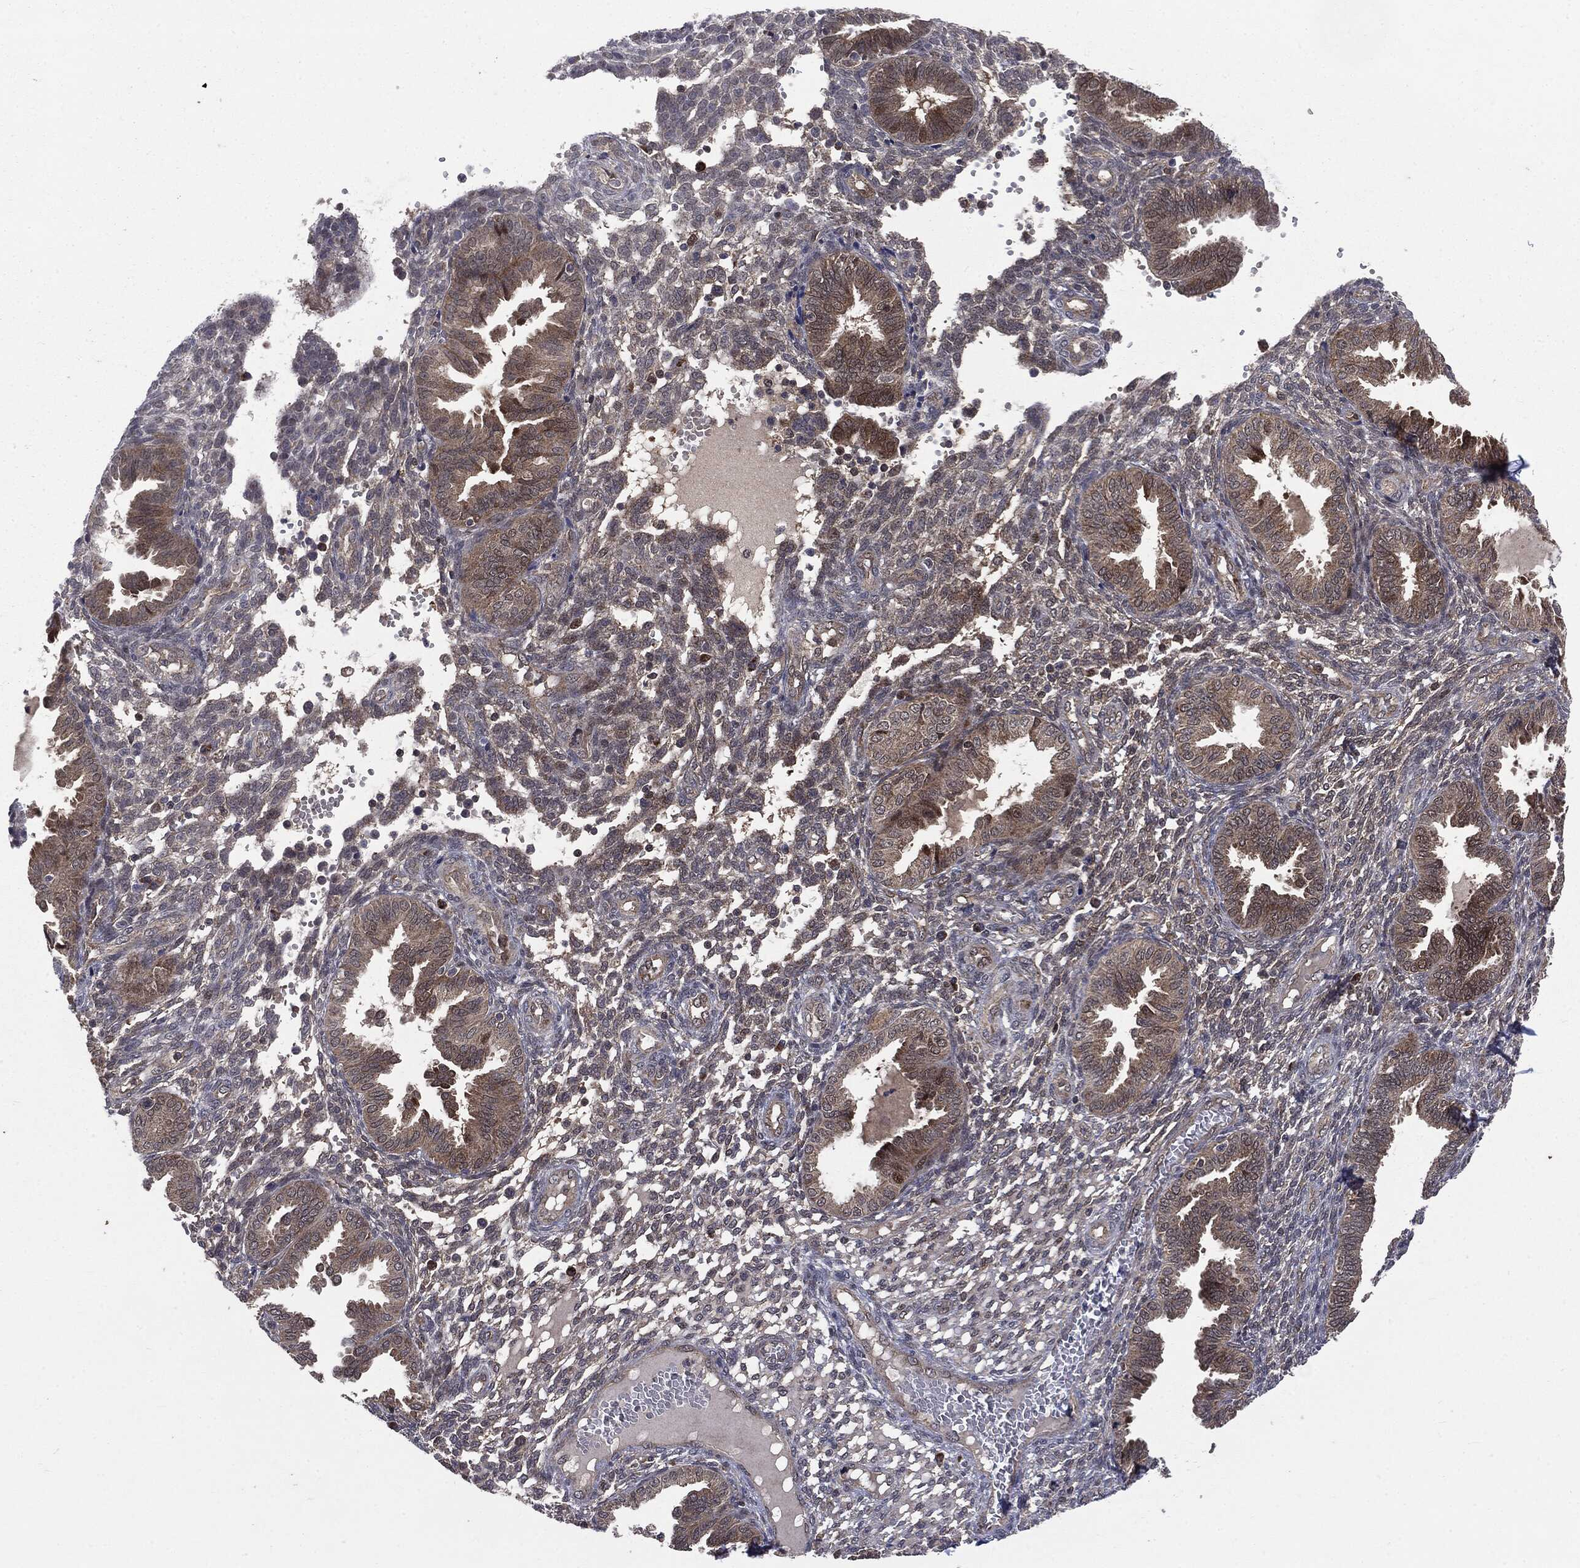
{"staining": {"intensity": "negative", "quantity": "none", "location": "none"}, "tissue": "endometrium", "cell_type": "Cells in endometrial stroma", "image_type": "normal", "snomed": [{"axis": "morphology", "description": "Normal tissue, NOS"}, {"axis": "topography", "description": "Endometrium"}], "caption": "The image shows no significant staining in cells in endometrial stroma of endometrium.", "gene": "PTPA", "patient": {"sex": "female", "age": 42}}